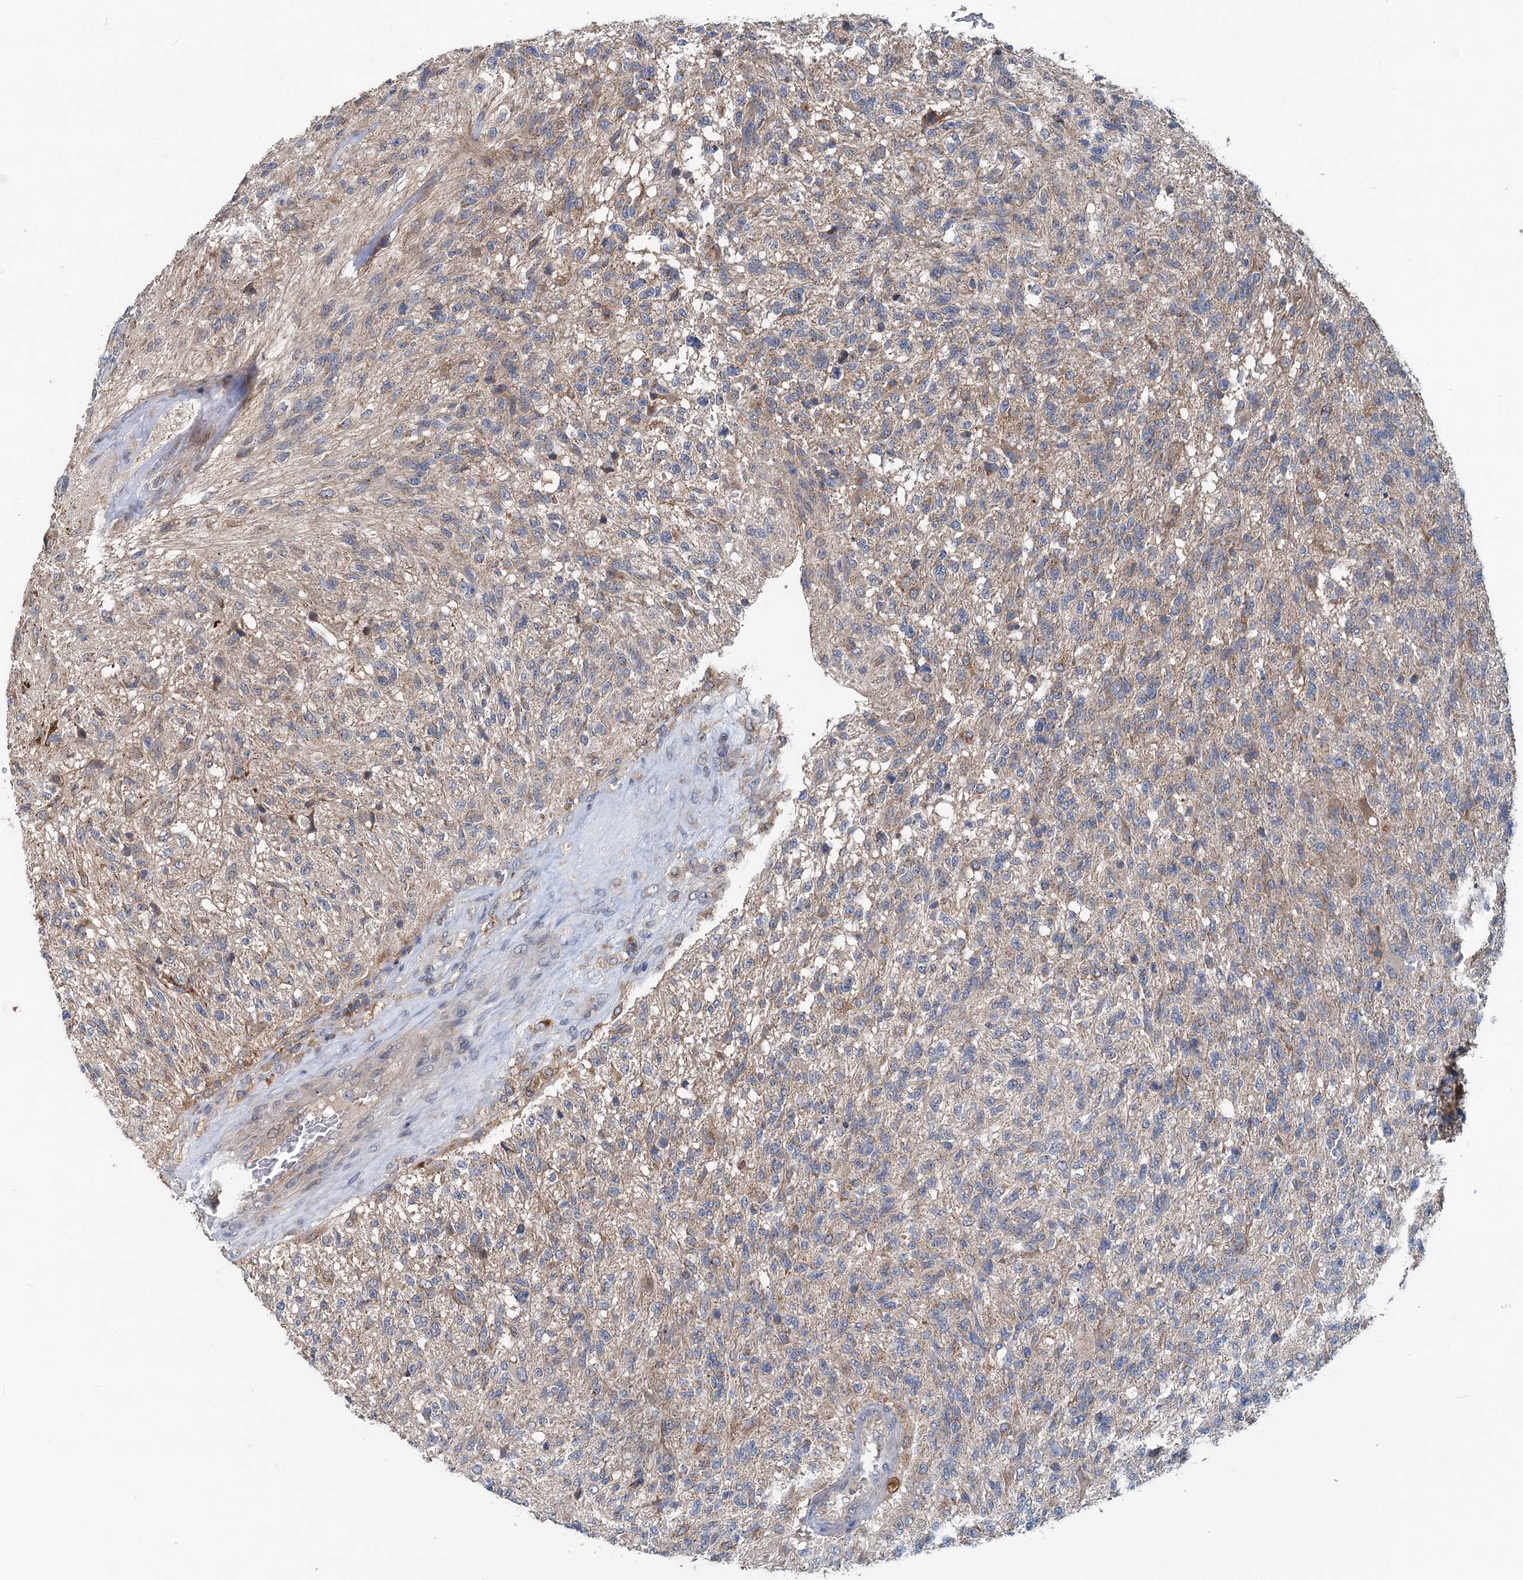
{"staining": {"intensity": "weak", "quantity": "<25%", "location": "cytoplasmic/membranous"}, "tissue": "glioma", "cell_type": "Tumor cells", "image_type": "cancer", "snomed": [{"axis": "morphology", "description": "Glioma, malignant, High grade"}, {"axis": "topography", "description": "Brain"}], "caption": "Protein analysis of high-grade glioma (malignant) demonstrates no significant positivity in tumor cells.", "gene": "OTUB1", "patient": {"sex": "male", "age": 56}}